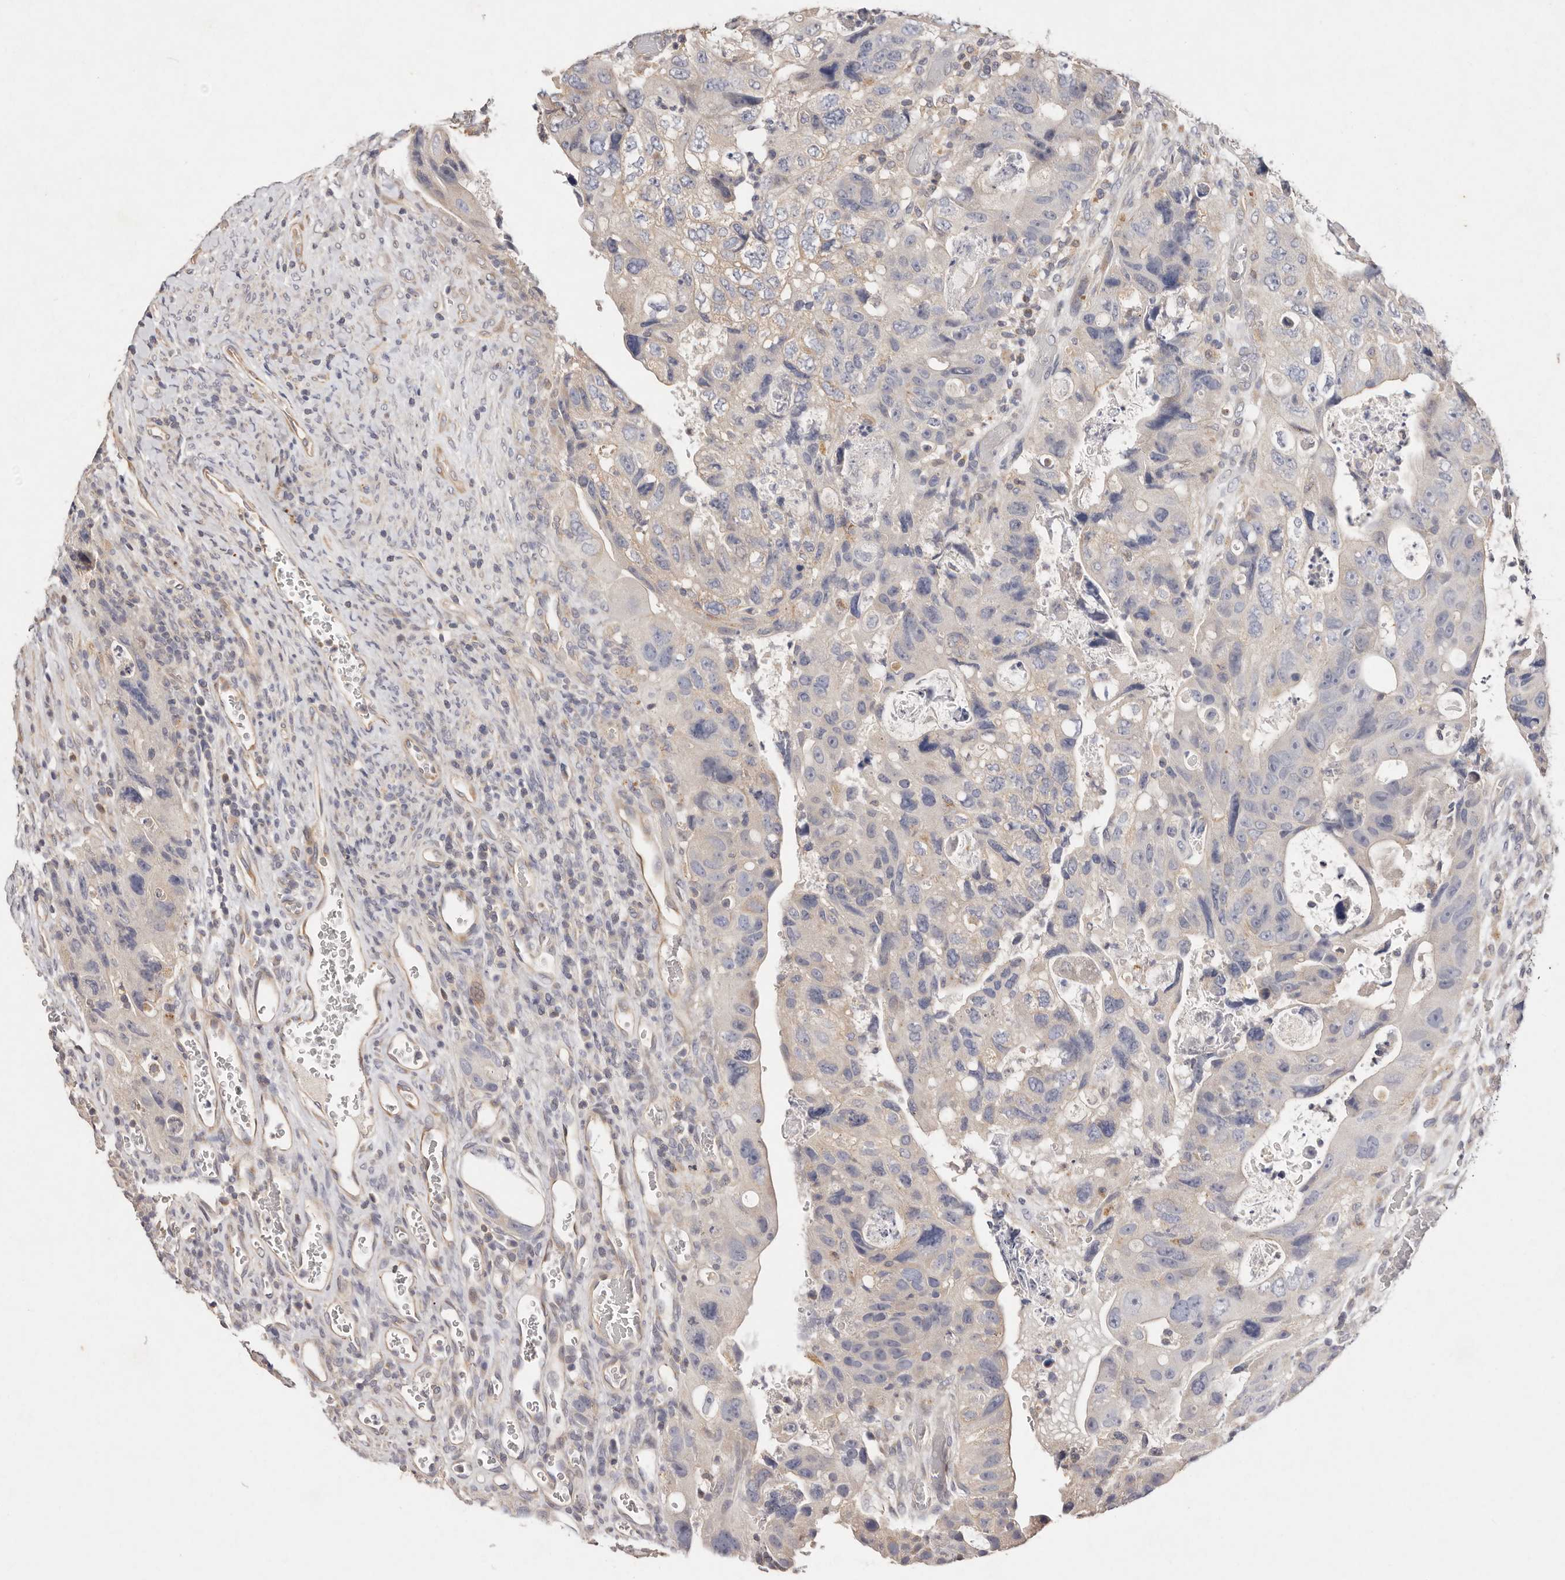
{"staining": {"intensity": "negative", "quantity": "none", "location": "none"}, "tissue": "colorectal cancer", "cell_type": "Tumor cells", "image_type": "cancer", "snomed": [{"axis": "morphology", "description": "Adenocarcinoma, NOS"}, {"axis": "topography", "description": "Rectum"}], "caption": "High power microscopy photomicrograph of an IHC histopathology image of adenocarcinoma (colorectal), revealing no significant positivity in tumor cells.", "gene": "THBS3", "patient": {"sex": "male", "age": 59}}